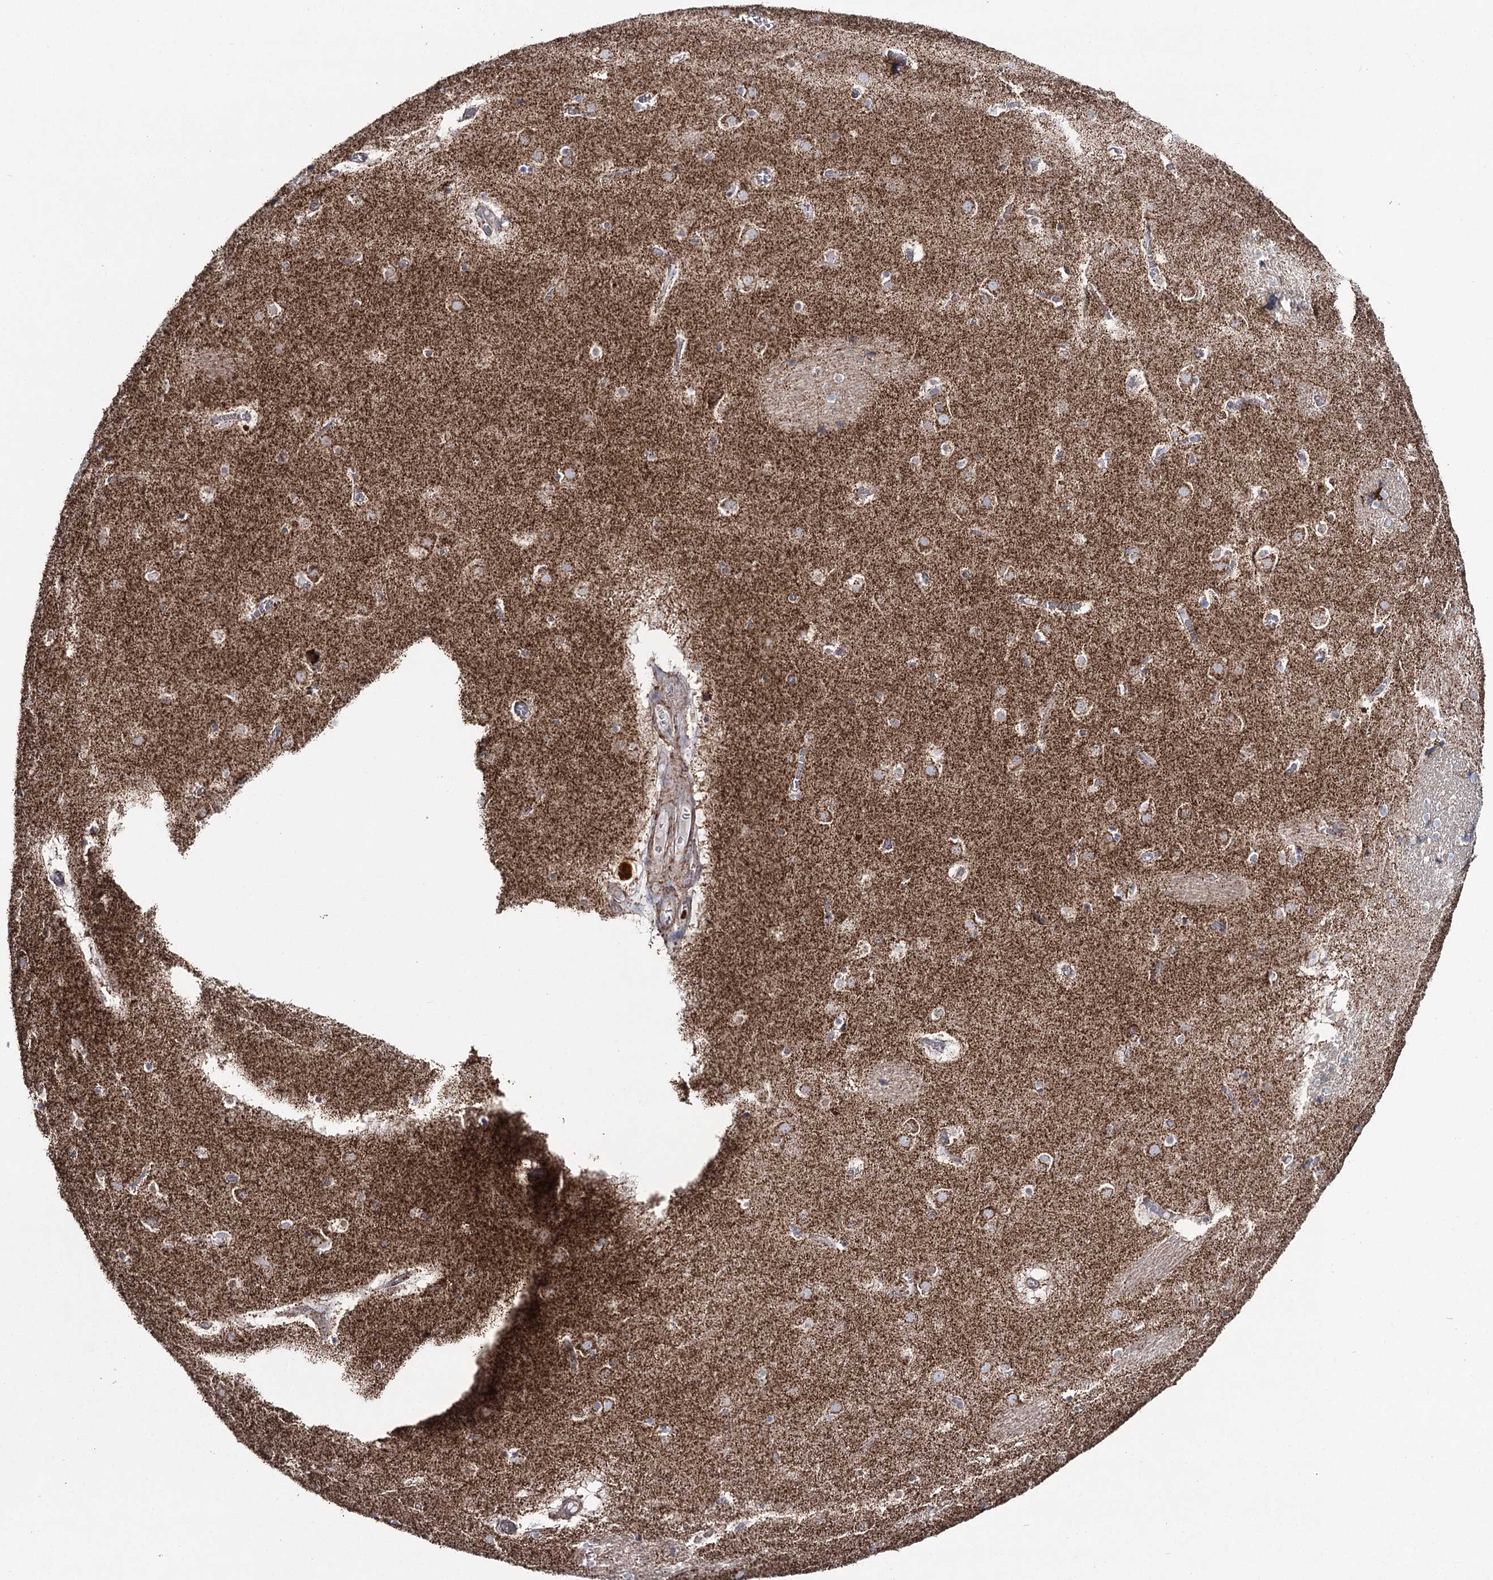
{"staining": {"intensity": "moderate", "quantity": "25%-75%", "location": "cytoplasmic/membranous"}, "tissue": "caudate", "cell_type": "Glial cells", "image_type": "normal", "snomed": [{"axis": "morphology", "description": "Normal tissue, NOS"}, {"axis": "topography", "description": "Lateral ventricle wall"}], "caption": "Caudate stained with DAB IHC displays medium levels of moderate cytoplasmic/membranous expression in about 25%-75% of glial cells.", "gene": "PDHX", "patient": {"sex": "male", "age": 70}}